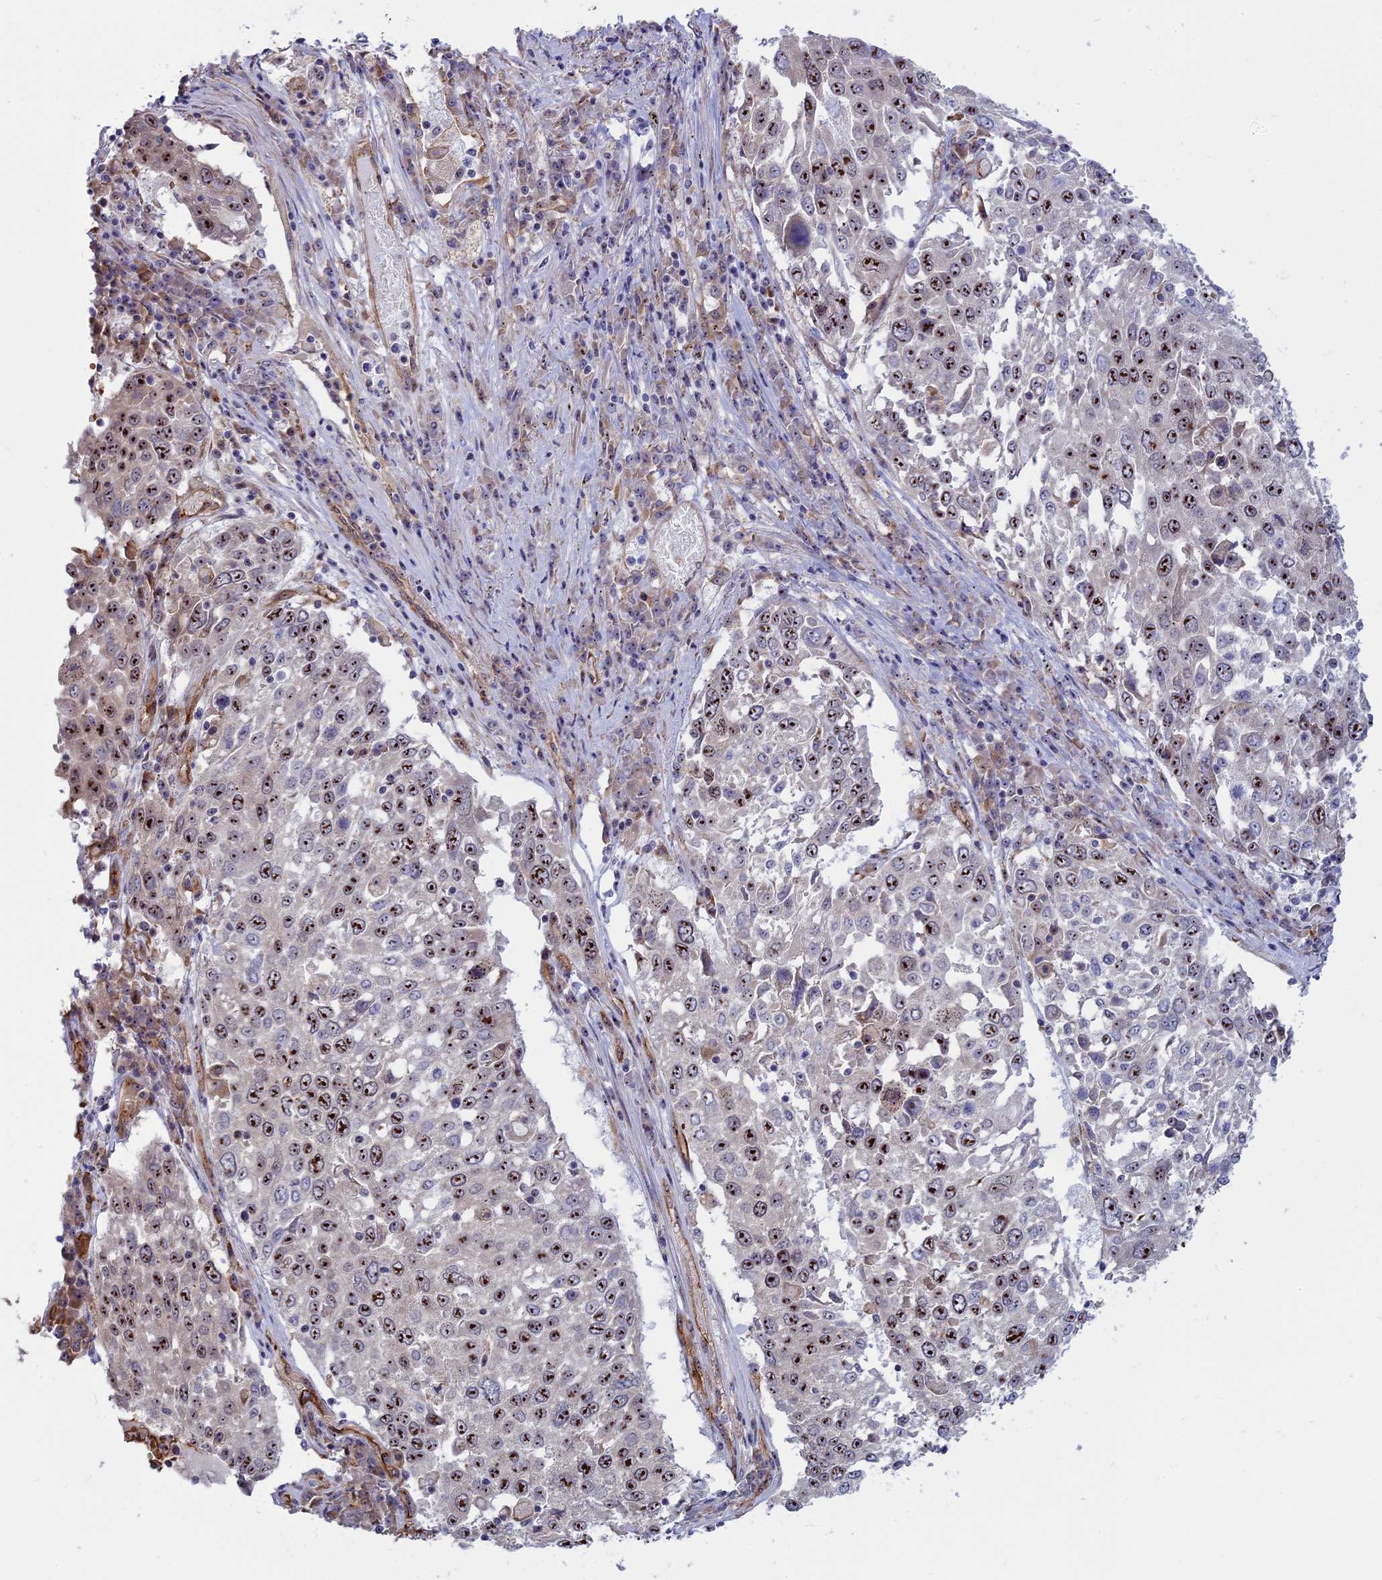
{"staining": {"intensity": "strong", "quantity": "25%-75%", "location": "nuclear"}, "tissue": "lung cancer", "cell_type": "Tumor cells", "image_type": "cancer", "snomed": [{"axis": "morphology", "description": "Squamous cell carcinoma, NOS"}, {"axis": "topography", "description": "Lung"}], "caption": "Lung cancer (squamous cell carcinoma) was stained to show a protein in brown. There is high levels of strong nuclear staining in approximately 25%-75% of tumor cells.", "gene": "DBNDD1", "patient": {"sex": "male", "age": 65}}